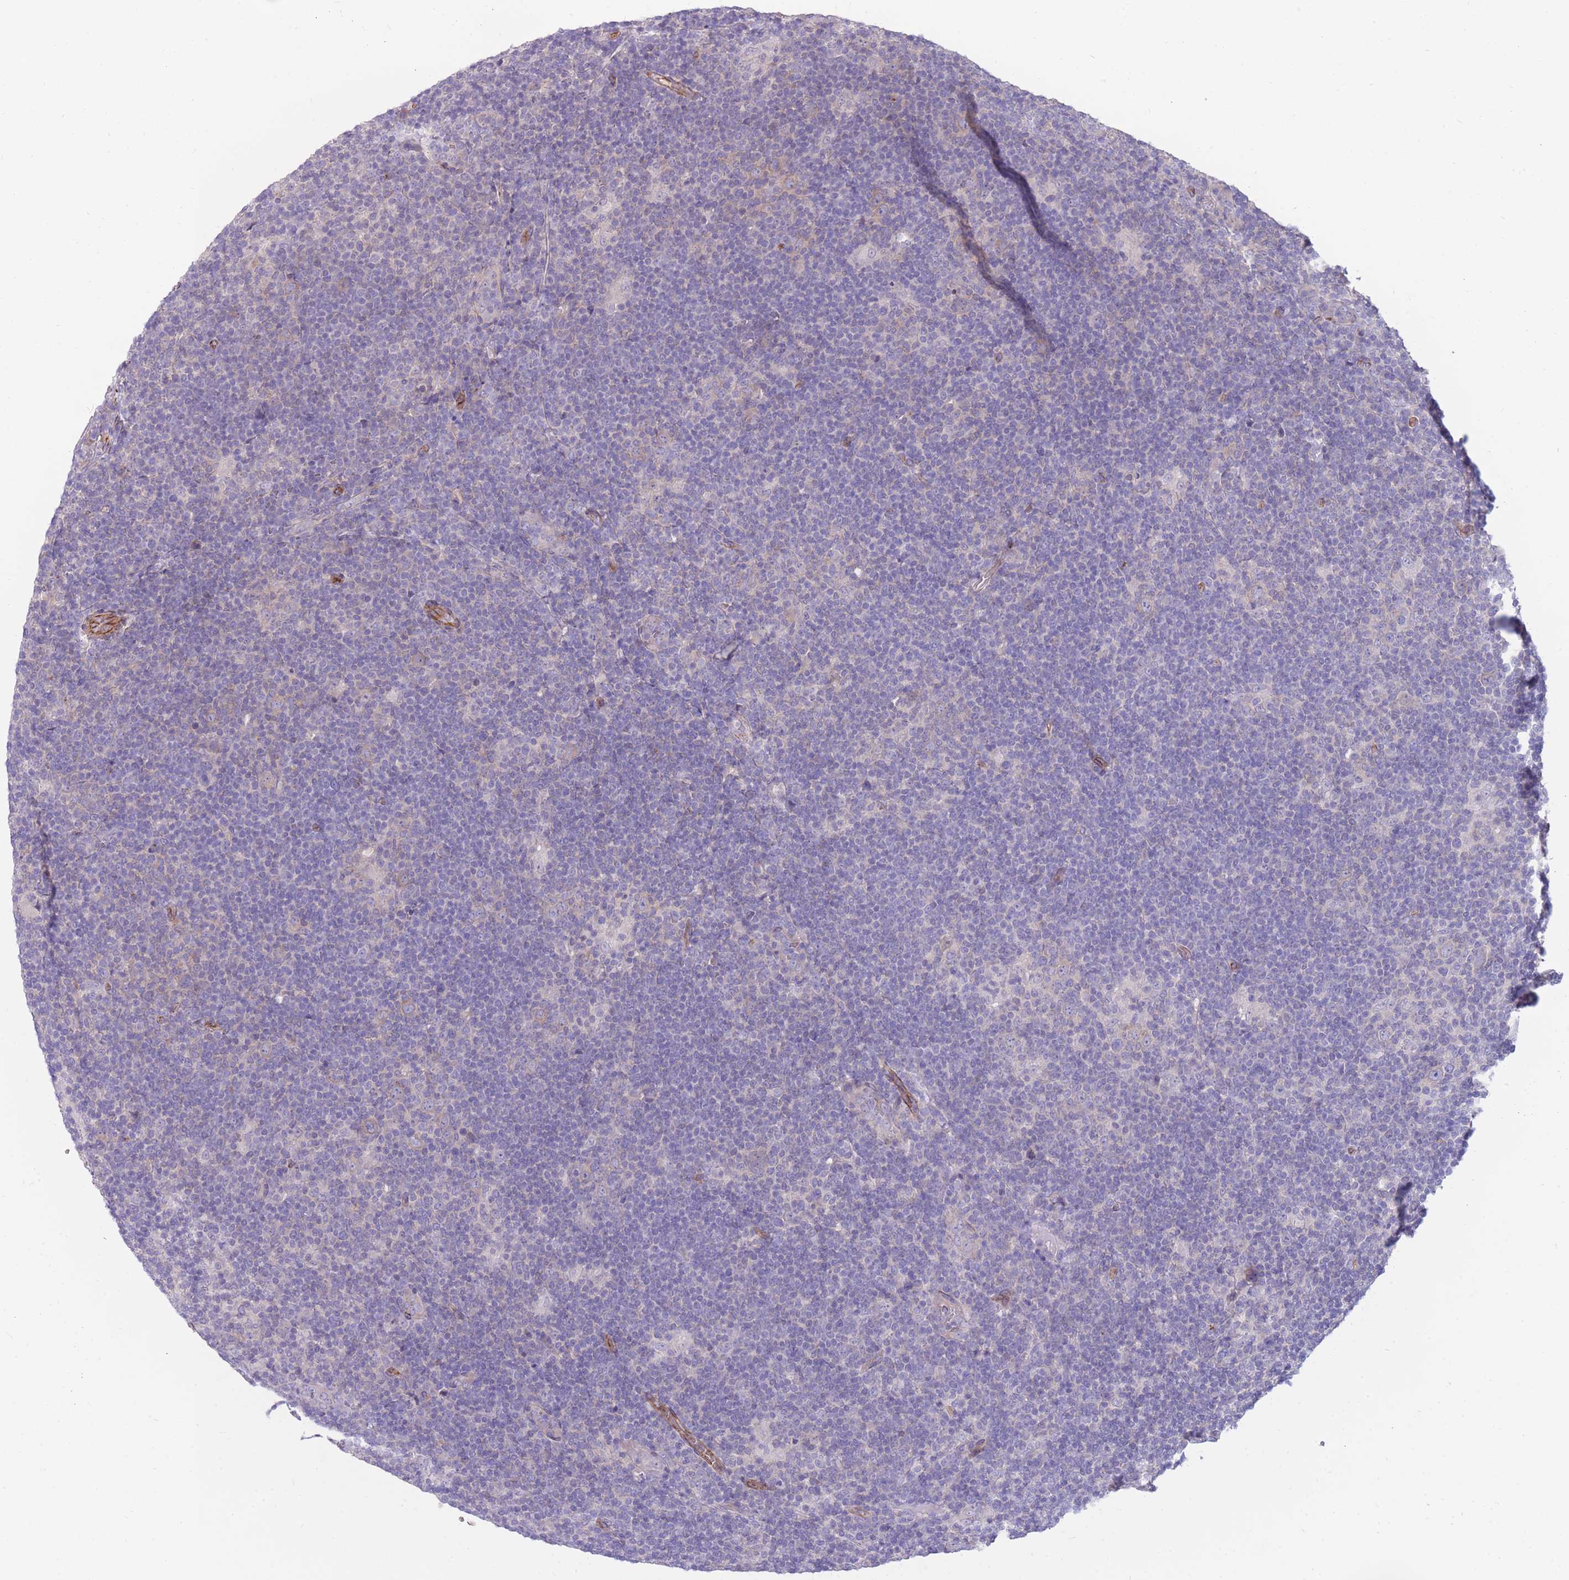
{"staining": {"intensity": "weak", "quantity": "25%-75%", "location": "cytoplasmic/membranous"}, "tissue": "lymphoma", "cell_type": "Tumor cells", "image_type": "cancer", "snomed": [{"axis": "morphology", "description": "Hodgkin's disease, NOS"}, {"axis": "topography", "description": "Lymph node"}], "caption": "DAB (3,3'-diaminobenzidine) immunohistochemical staining of human Hodgkin's disease demonstrates weak cytoplasmic/membranous protein expression in about 25%-75% of tumor cells. Nuclei are stained in blue.", "gene": "RGS11", "patient": {"sex": "female", "age": 57}}